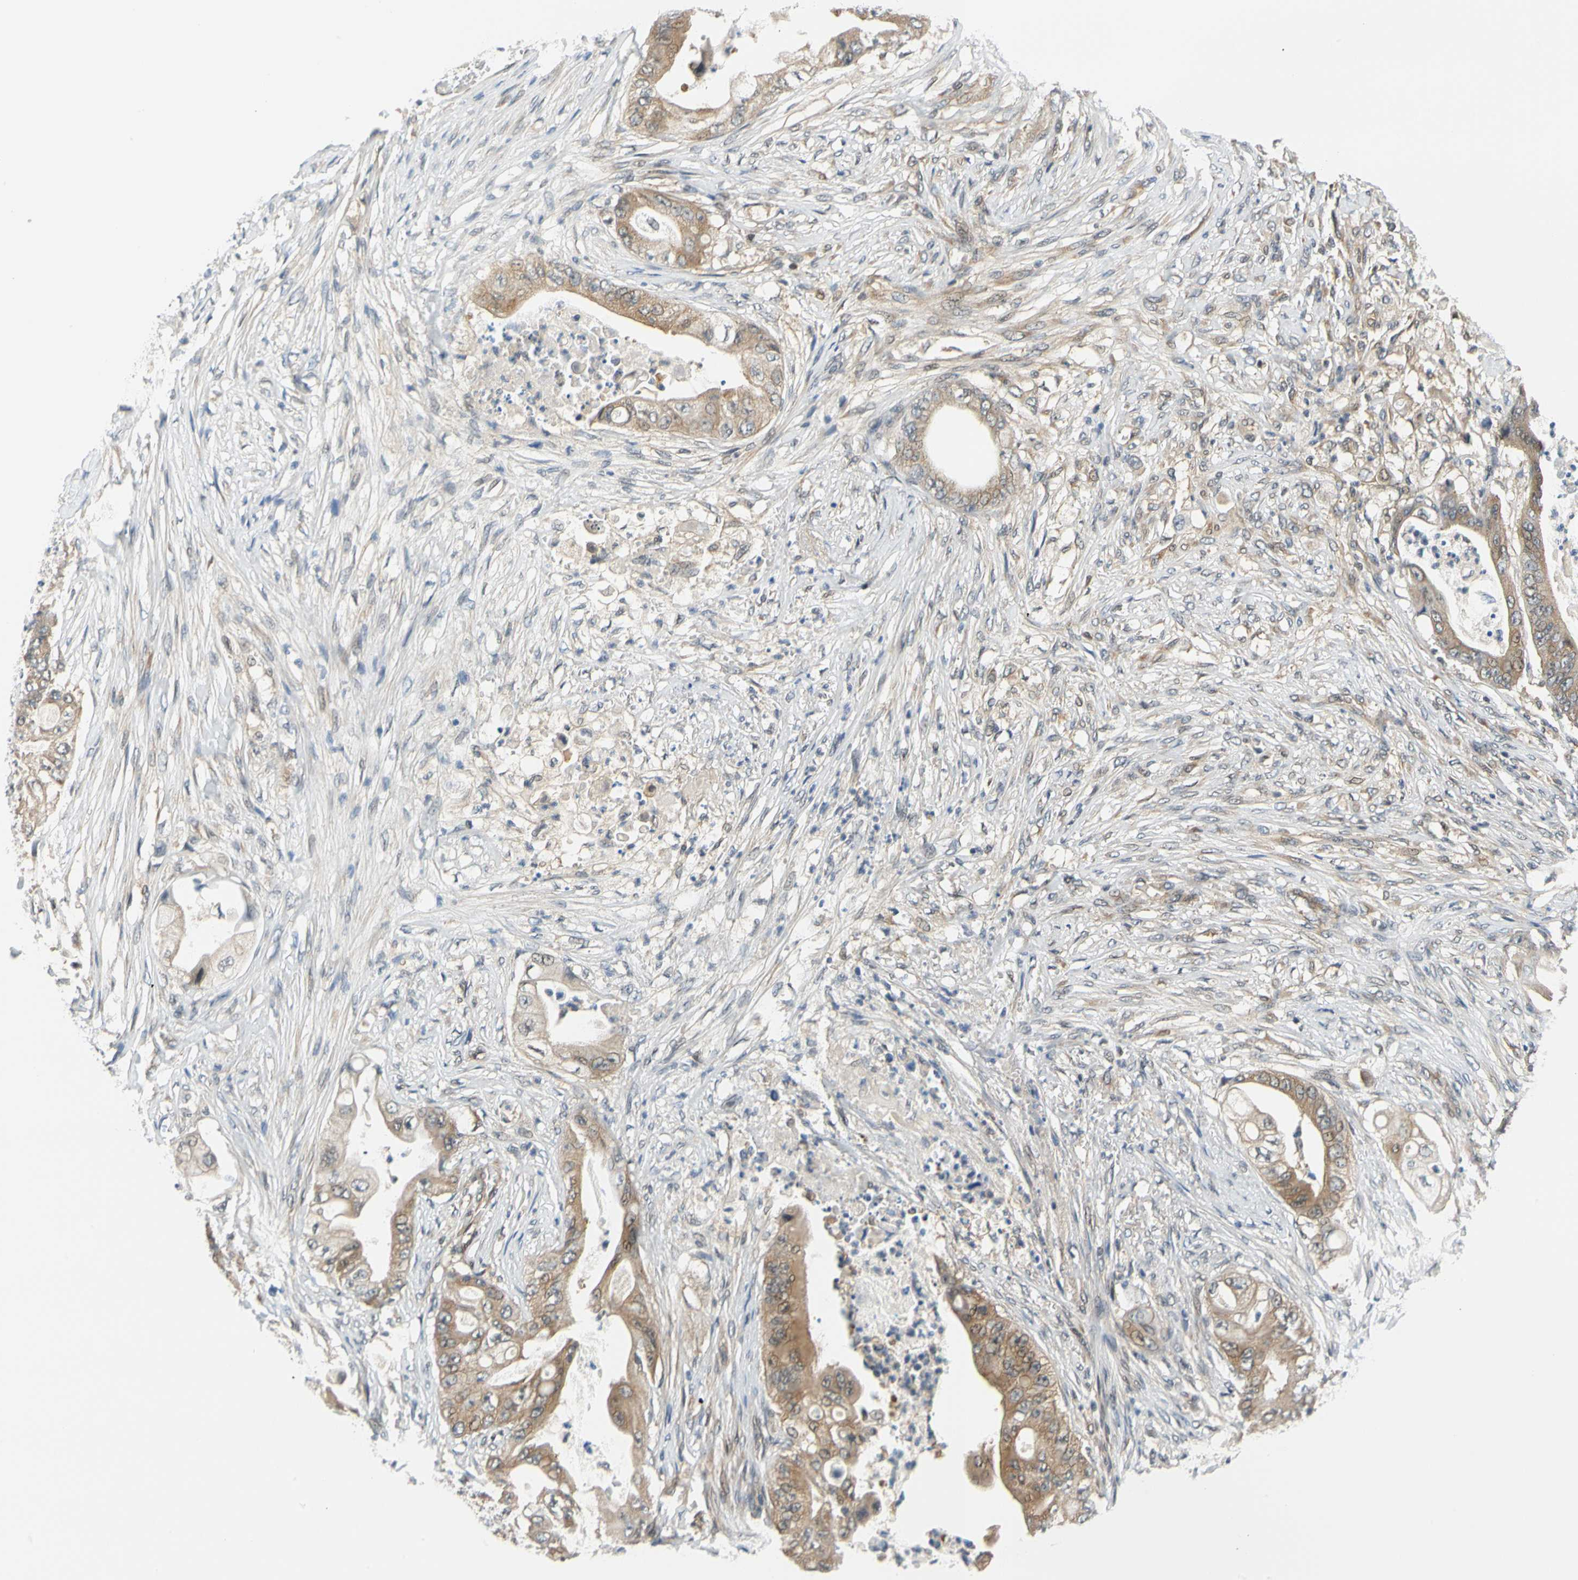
{"staining": {"intensity": "moderate", "quantity": ">75%", "location": "cytoplasmic/membranous"}, "tissue": "stomach cancer", "cell_type": "Tumor cells", "image_type": "cancer", "snomed": [{"axis": "morphology", "description": "Adenocarcinoma, NOS"}, {"axis": "topography", "description": "Stomach"}], "caption": "This is a photomicrograph of immunohistochemistry (IHC) staining of stomach cancer (adenocarcinoma), which shows moderate expression in the cytoplasmic/membranous of tumor cells.", "gene": "MAPK9", "patient": {"sex": "female", "age": 73}}